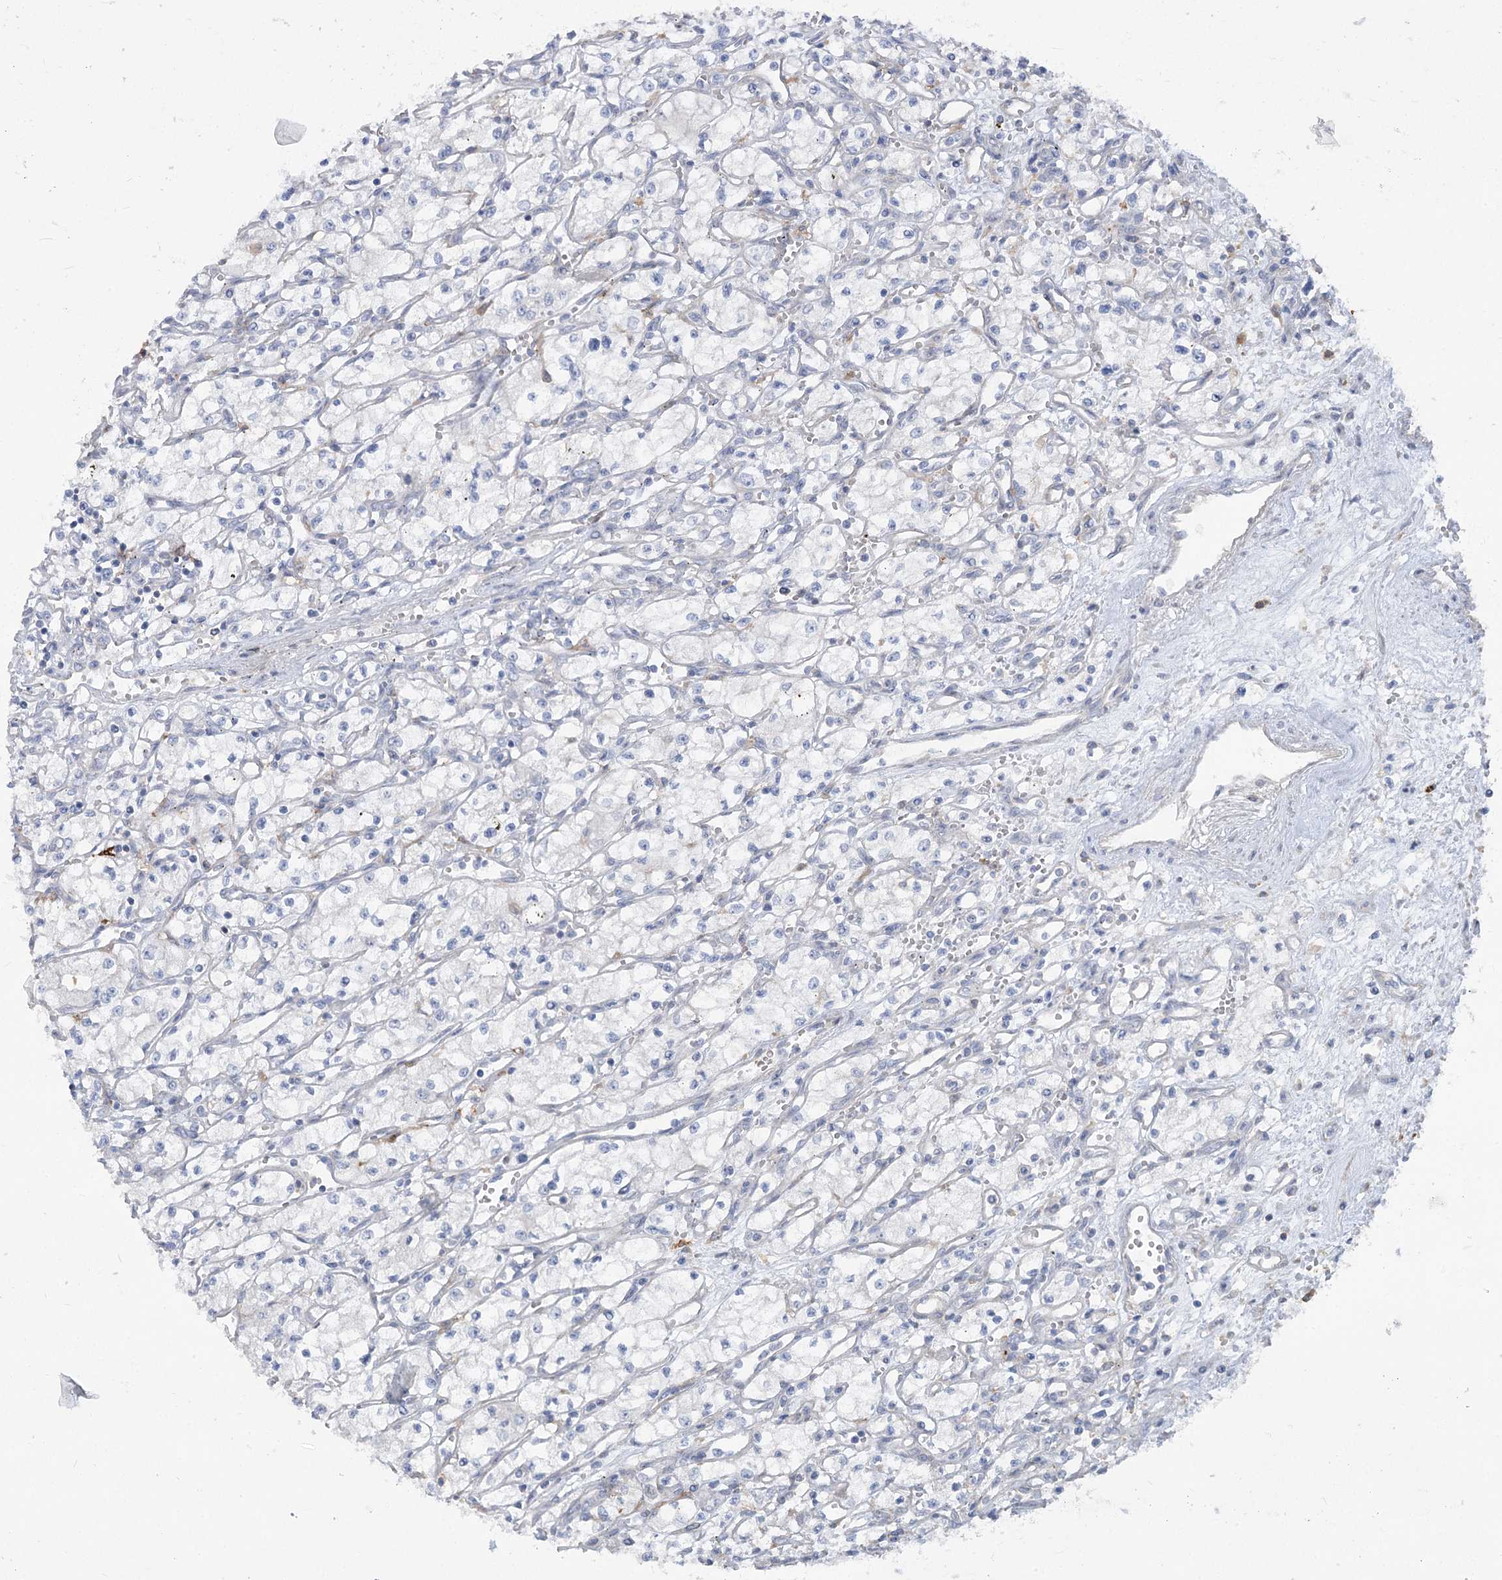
{"staining": {"intensity": "negative", "quantity": "none", "location": "none"}, "tissue": "renal cancer", "cell_type": "Tumor cells", "image_type": "cancer", "snomed": [{"axis": "morphology", "description": "Adenocarcinoma, NOS"}, {"axis": "topography", "description": "Kidney"}], "caption": "A micrograph of human renal adenocarcinoma is negative for staining in tumor cells.", "gene": "SCN11A", "patient": {"sex": "male", "age": 59}}